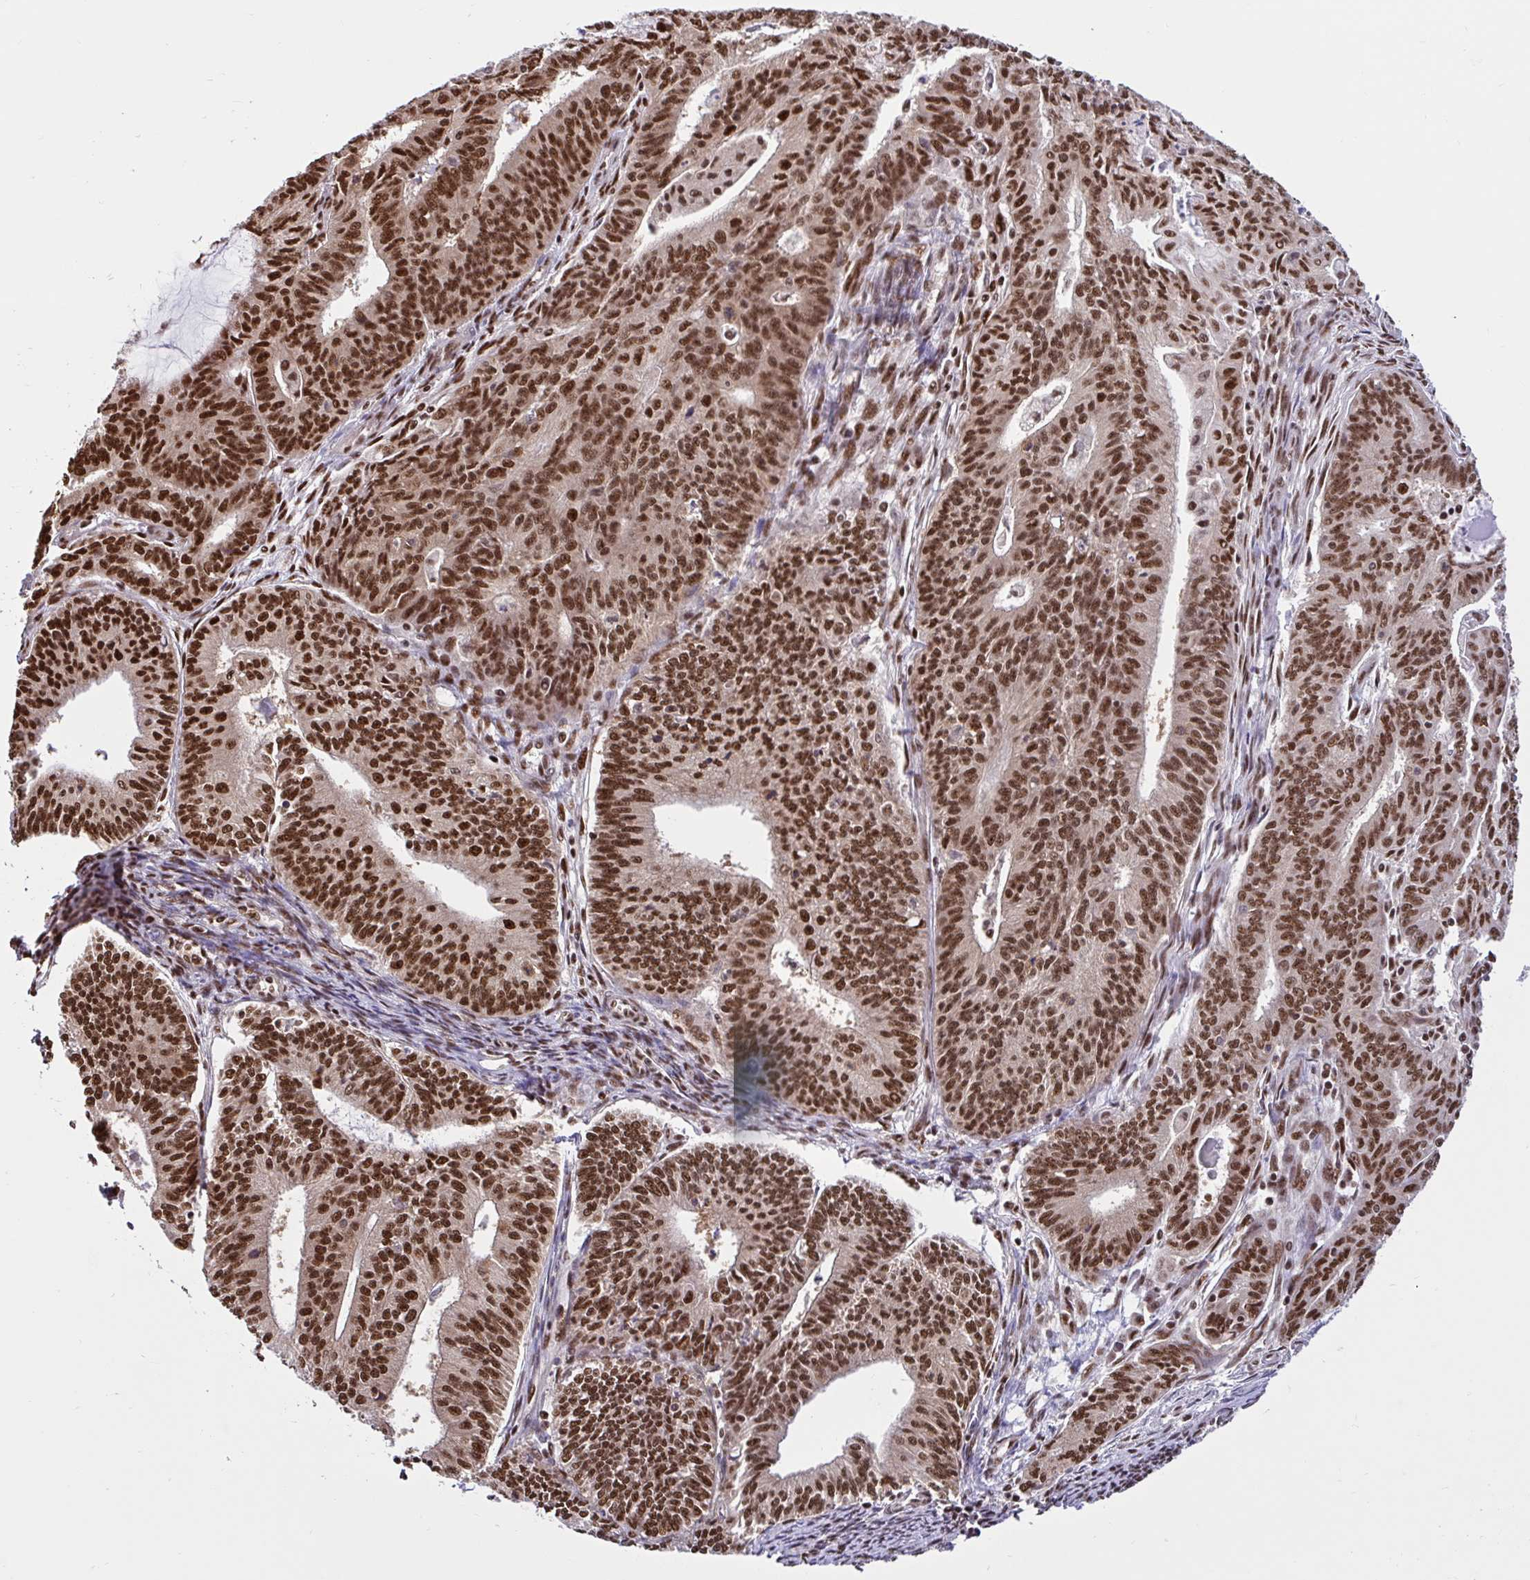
{"staining": {"intensity": "strong", "quantity": ">75%", "location": "nuclear"}, "tissue": "endometrial cancer", "cell_type": "Tumor cells", "image_type": "cancer", "snomed": [{"axis": "morphology", "description": "Adenocarcinoma, NOS"}, {"axis": "topography", "description": "Endometrium"}], "caption": "Protein expression analysis of adenocarcinoma (endometrial) reveals strong nuclear staining in approximately >75% of tumor cells.", "gene": "ABCA9", "patient": {"sex": "female", "age": 61}}